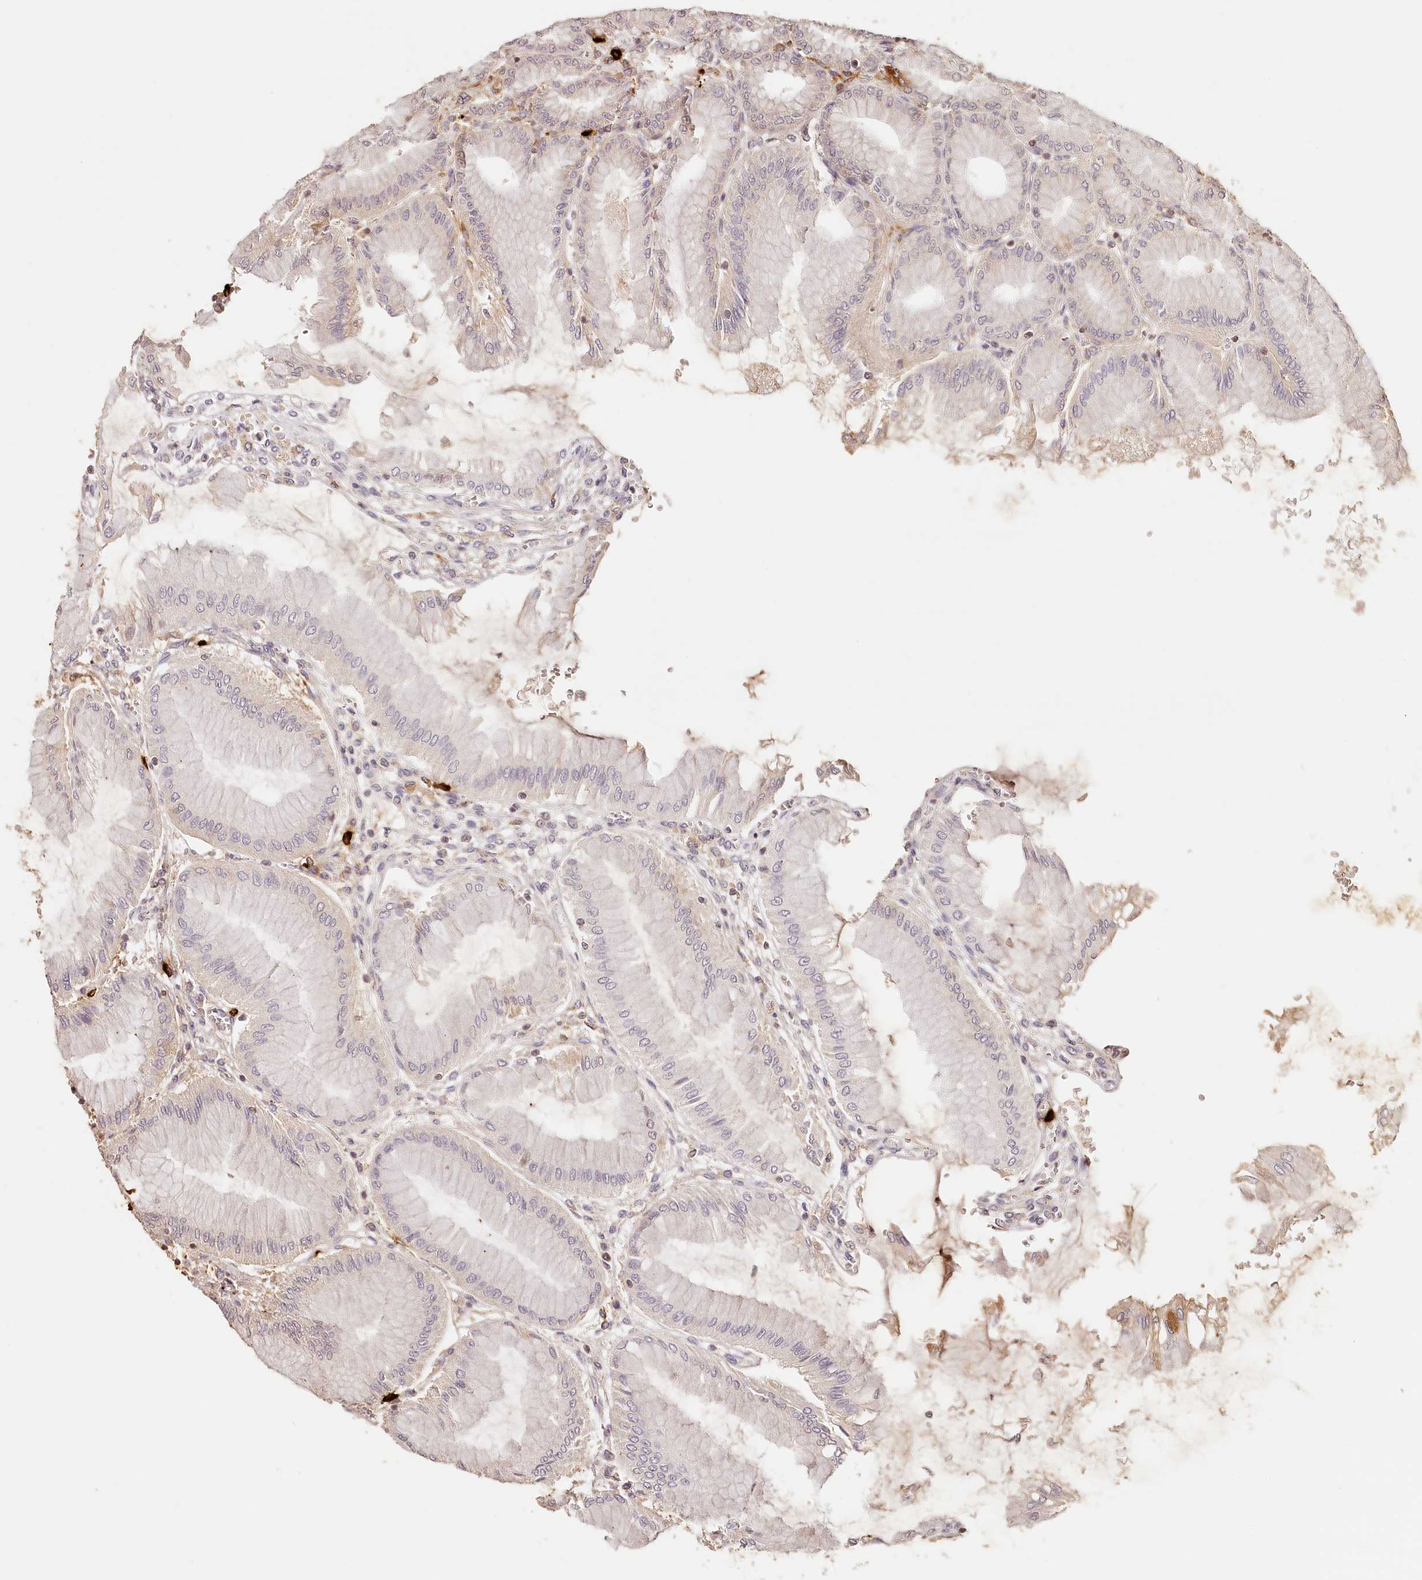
{"staining": {"intensity": "weak", "quantity": "25%-75%", "location": "cytoplasmic/membranous"}, "tissue": "stomach", "cell_type": "Glandular cells", "image_type": "normal", "snomed": [{"axis": "morphology", "description": "Normal tissue, NOS"}, {"axis": "topography", "description": "Stomach, upper"}], "caption": "DAB immunohistochemical staining of unremarkable human stomach exhibits weak cytoplasmic/membranous protein positivity in about 25%-75% of glandular cells.", "gene": "SYNGR1", "patient": {"sex": "female", "age": 56}}